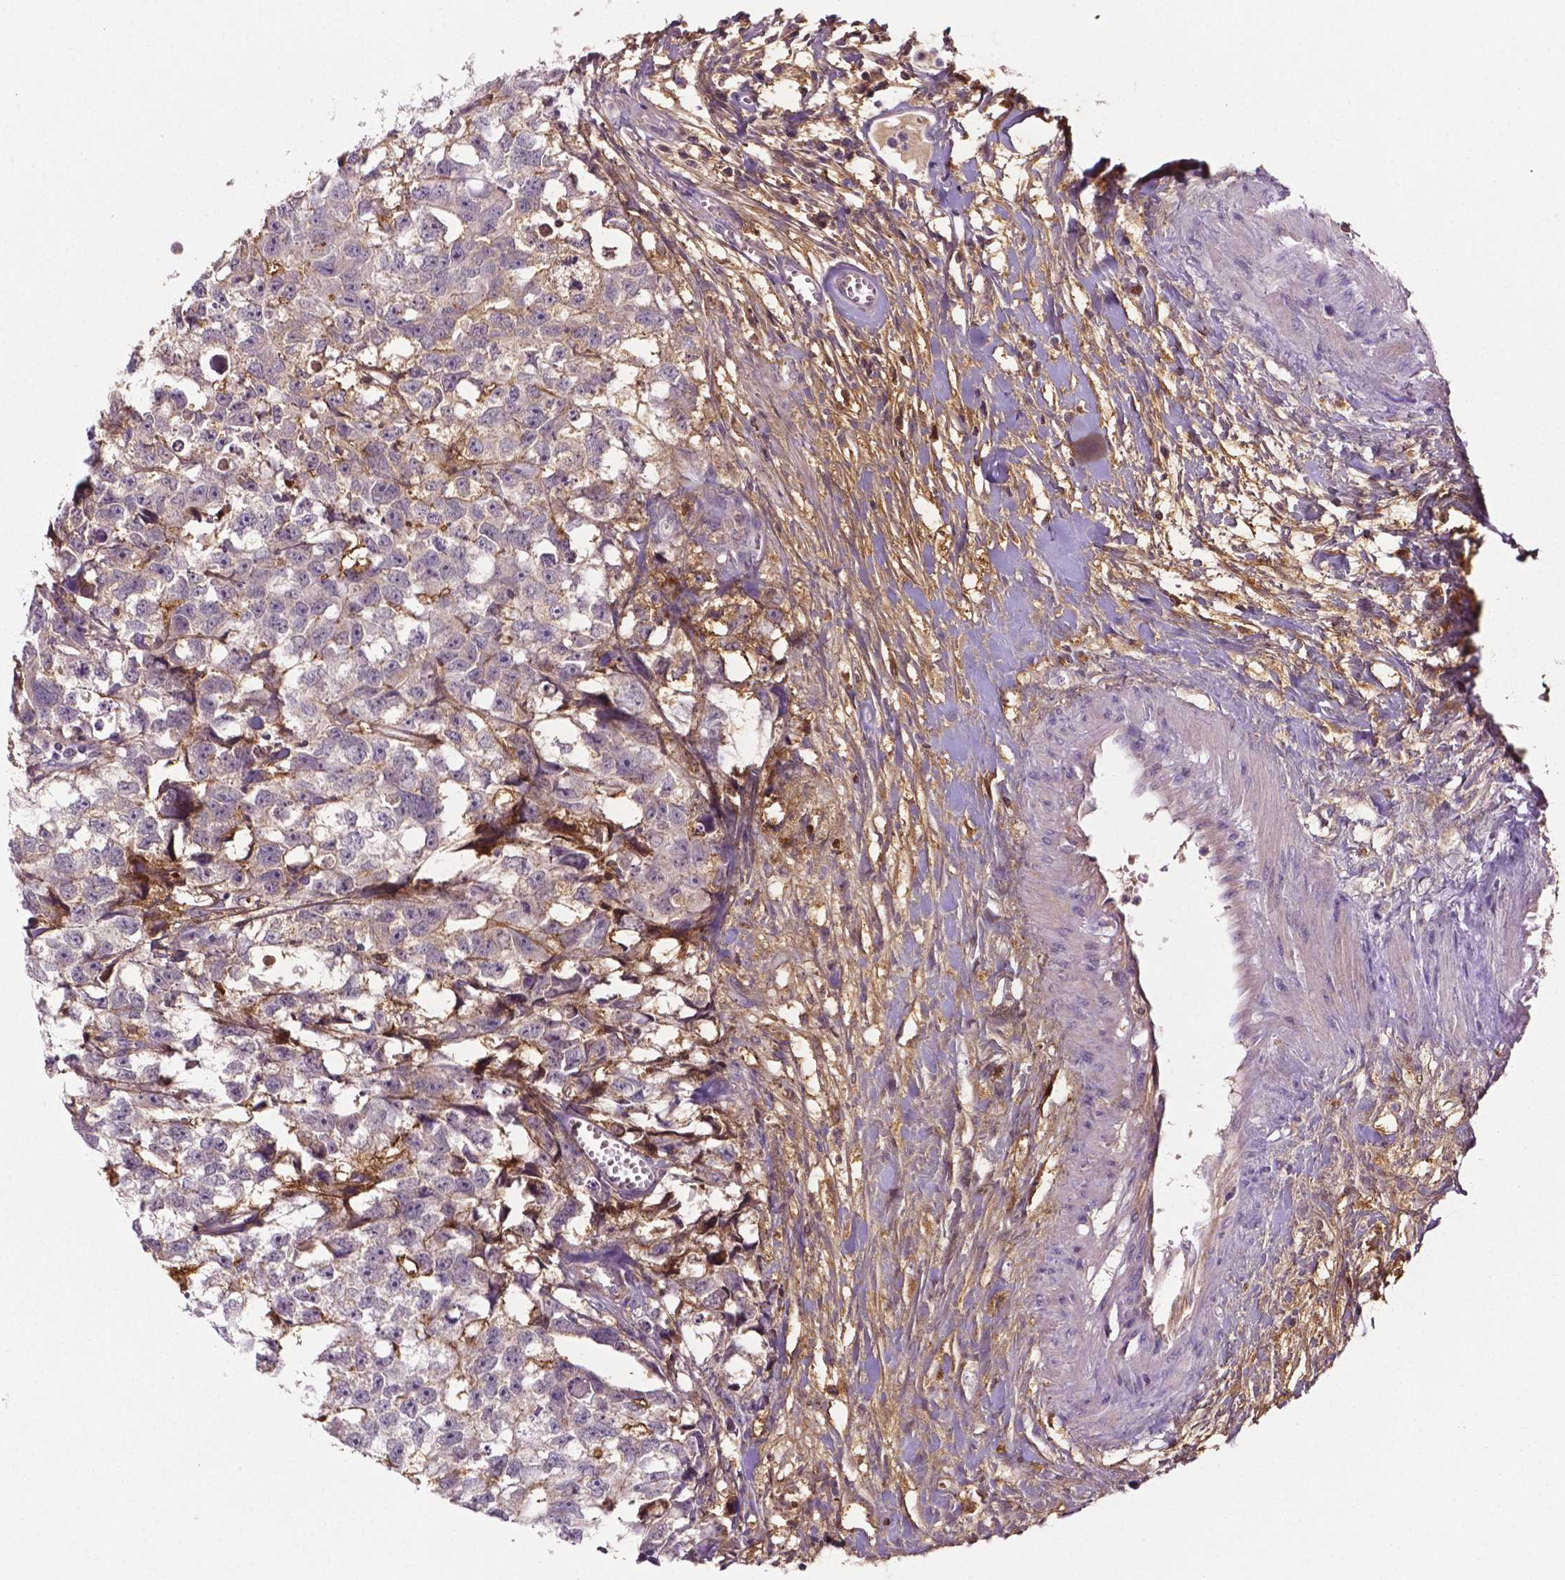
{"staining": {"intensity": "negative", "quantity": "none", "location": "none"}, "tissue": "testis cancer", "cell_type": "Tumor cells", "image_type": "cancer", "snomed": [{"axis": "morphology", "description": "Carcinoma, Embryonal, NOS"}, {"axis": "morphology", "description": "Teratoma, malignant, NOS"}, {"axis": "topography", "description": "Testis"}], "caption": "Testis cancer (embryonal carcinoma) was stained to show a protein in brown. There is no significant staining in tumor cells. Brightfield microscopy of immunohistochemistry stained with DAB (3,3'-diaminobenzidine) (brown) and hematoxylin (blue), captured at high magnification.", "gene": "FBLN1", "patient": {"sex": "male", "age": 44}}